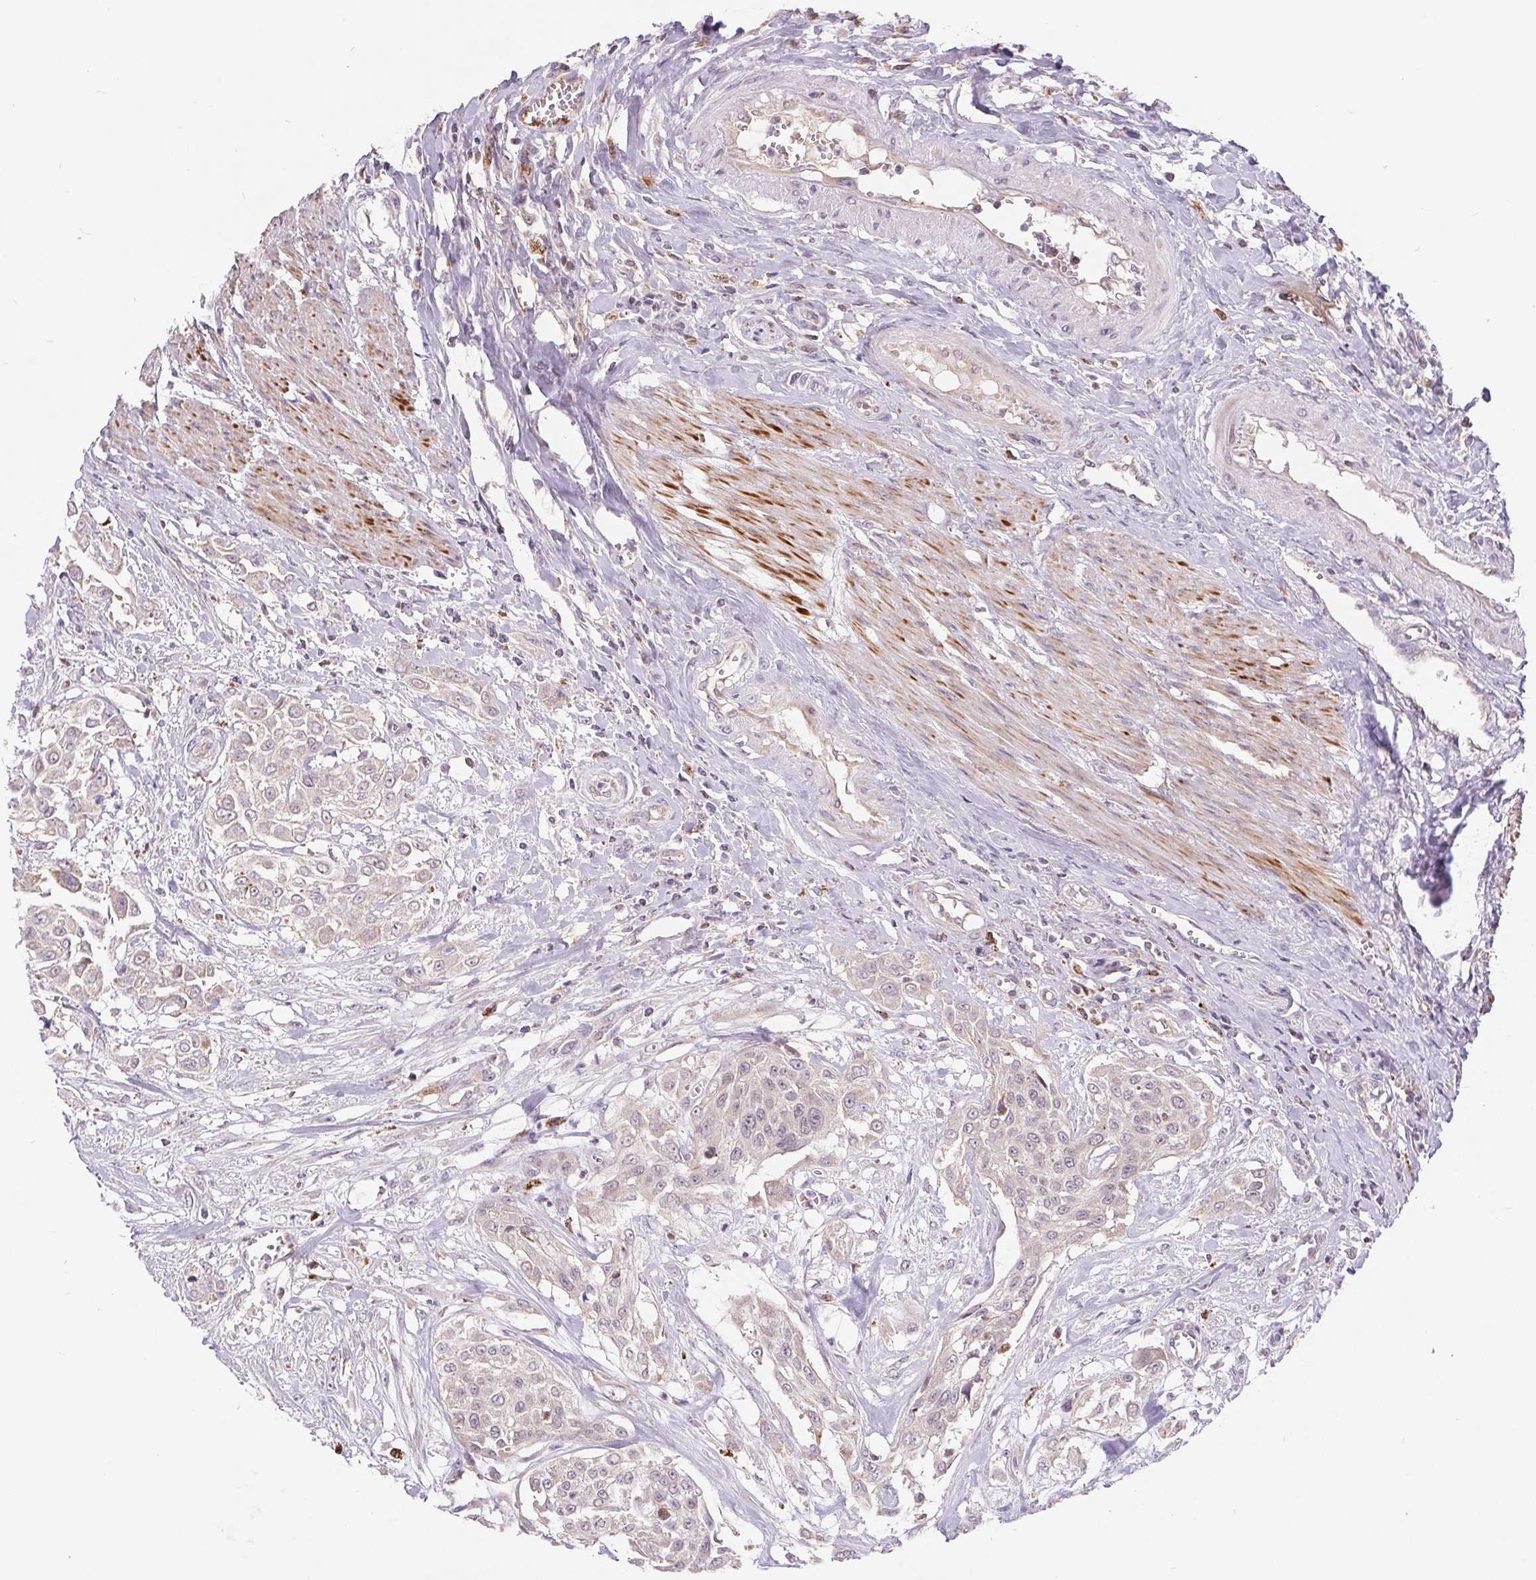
{"staining": {"intensity": "negative", "quantity": "none", "location": "none"}, "tissue": "urothelial cancer", "cell_type": "Tumor cells", "image_type": "cancer", "snomed": [{"axis": "morphology", "description": "Urothelial carcinoma, High grade"}, {"axis": "topography", "description": "Urinary bladder"}], "caption": "A histopathology image of human urothelial carcinoma (high-grade) is negative for staining in tumor cells.", "gene": "EMC6", "patient": {"sex": "male", "age": 57}}